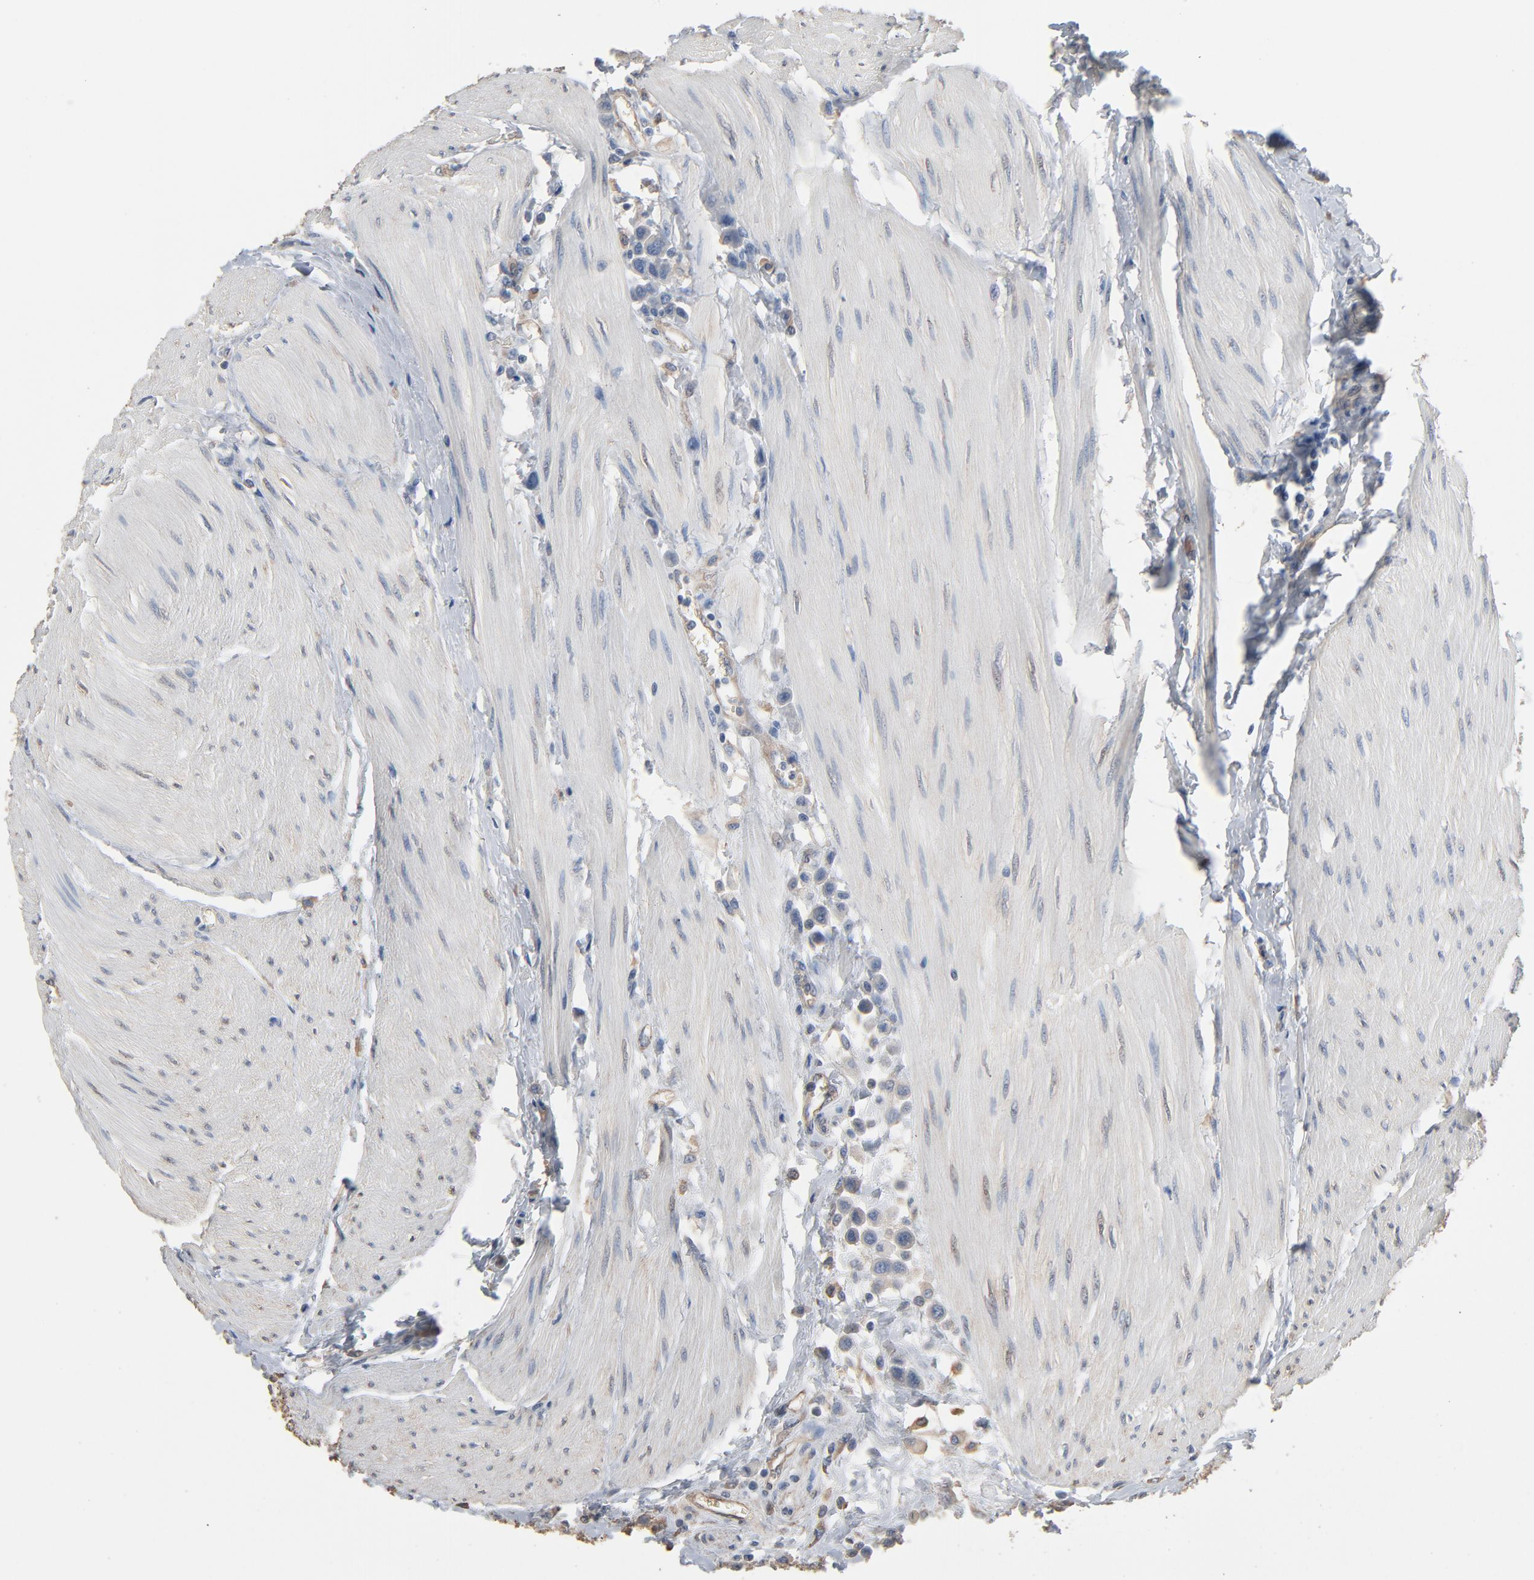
{"staining": {"intensity": "negative", "quantity": "none", "location": "none"}, "tissue": "urothelial cancer", "cell_type": "Tumor cells", "image_type": "cancer", "snomed": [{"axis": "morphology", "description": "Urothelial carcinoma, High grade"}, {"axis": "topography", "description": "Urinary bladder"}], "caption": "A high-resolution micrograph shows immunohistochemistry staining of urothelial carcinoma (high-grade), which reveals no significant staining in tumor cells.", "gene": "SOX6", "patient": {"sex": "male", "age": 50}}